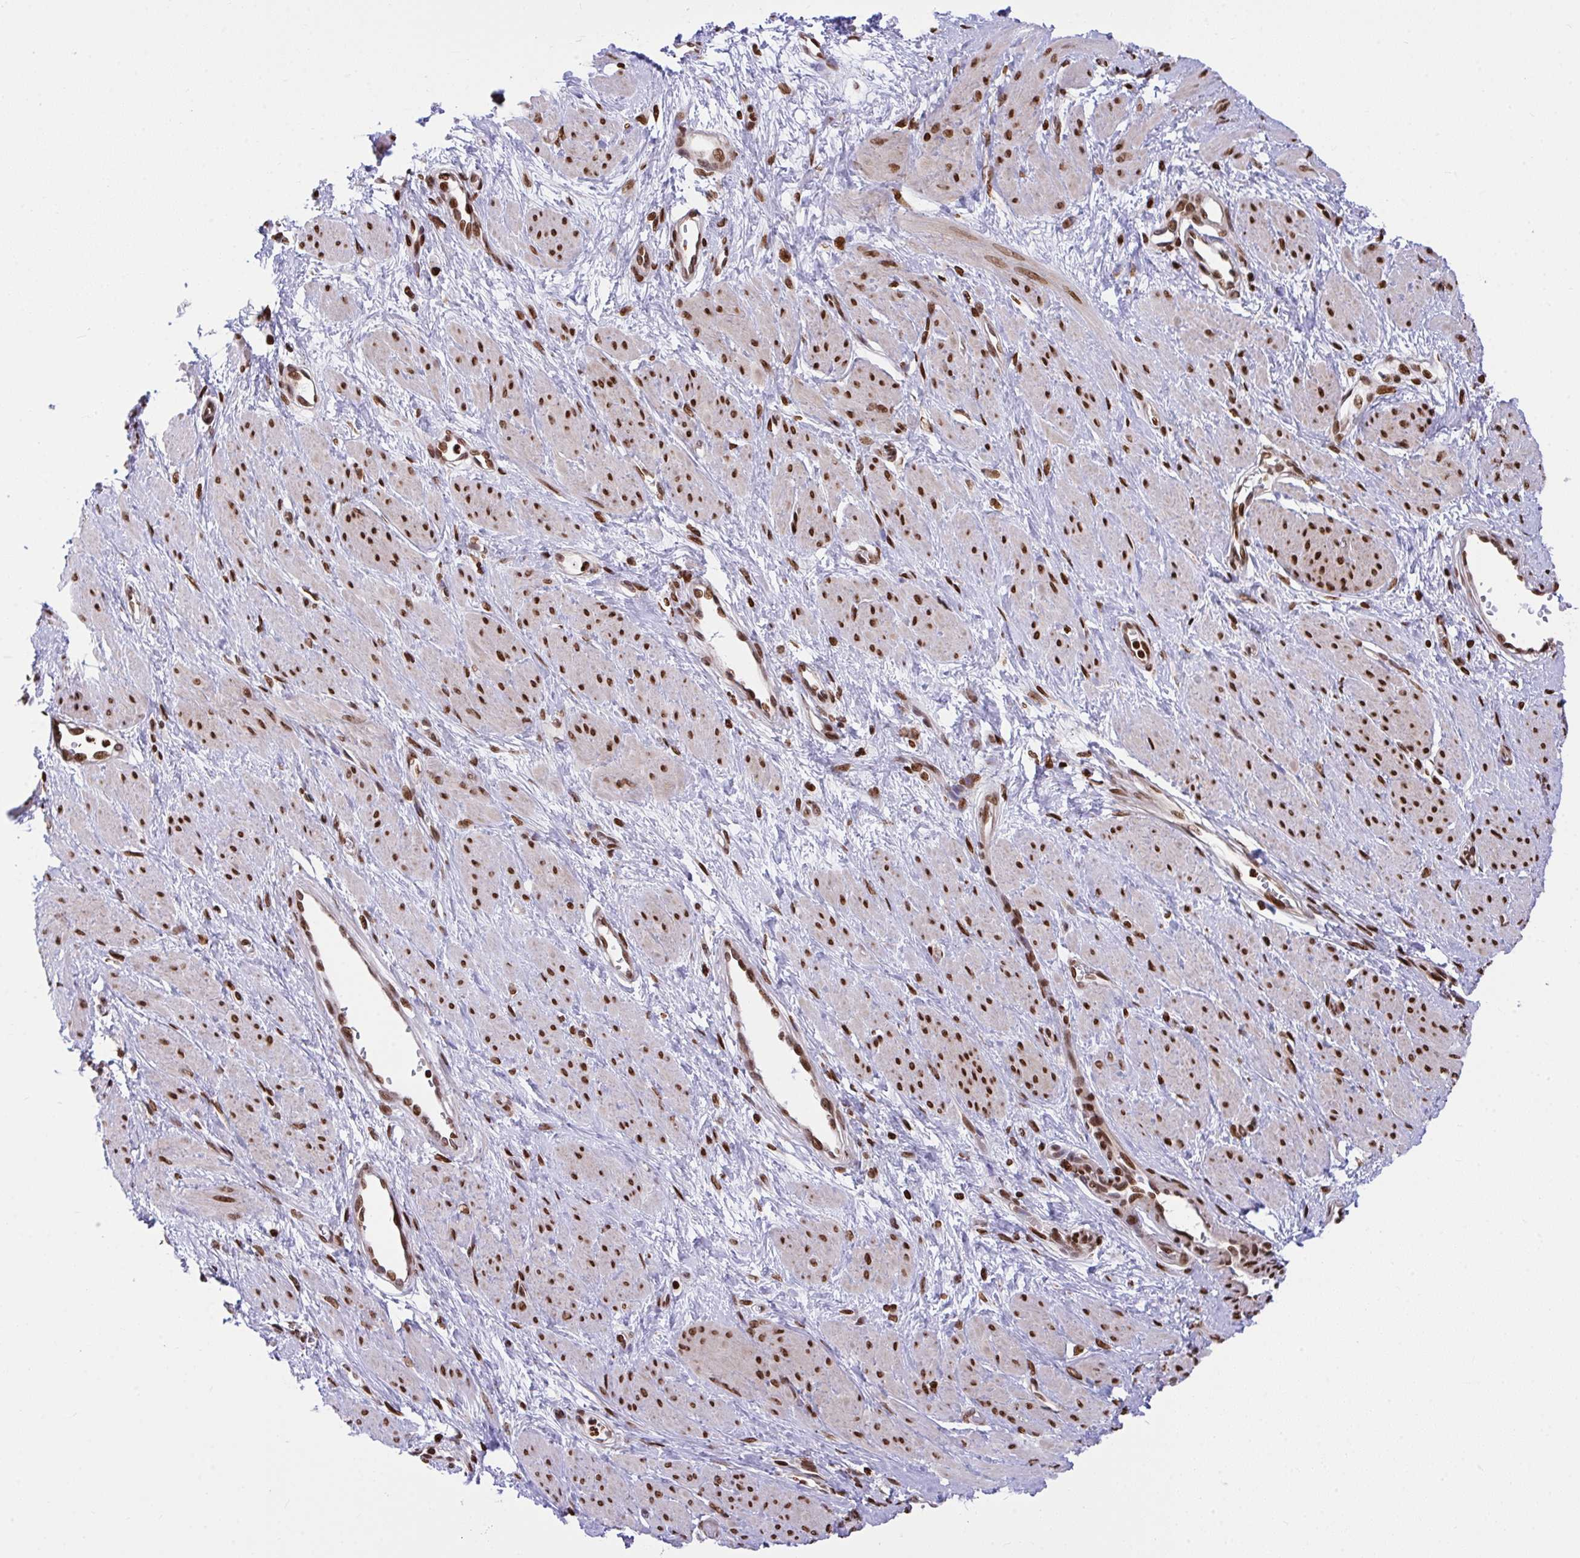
{"staining": {"intensity": "strong", "quantity": ">75%", "location": "nuclear"}, "tissue": "smooth muscle", "cell_type": "Smooth muscle cells", "image_type": "normal", "snomed": [{"axis": "morphology", "description": "Normal tissue, NOS"}, {"axis": "topography", "description": "Smooth muscle"}, {"axis": "topography", "description": "Uterus"}], "caption": "High-magnification brightfield microscopy of normal smooth muscle stained with DAB (brown) and counterstained with hematoxylin (blue). smooth muscle cells exhibit strong nuclear positivity is identified in approximately>75% of cells. Ihc stains the protein of interest in brown and the nuclei are stained blue.", "gene": "RAPGEF5", "patient": {"sex": "female", "age": 39}}